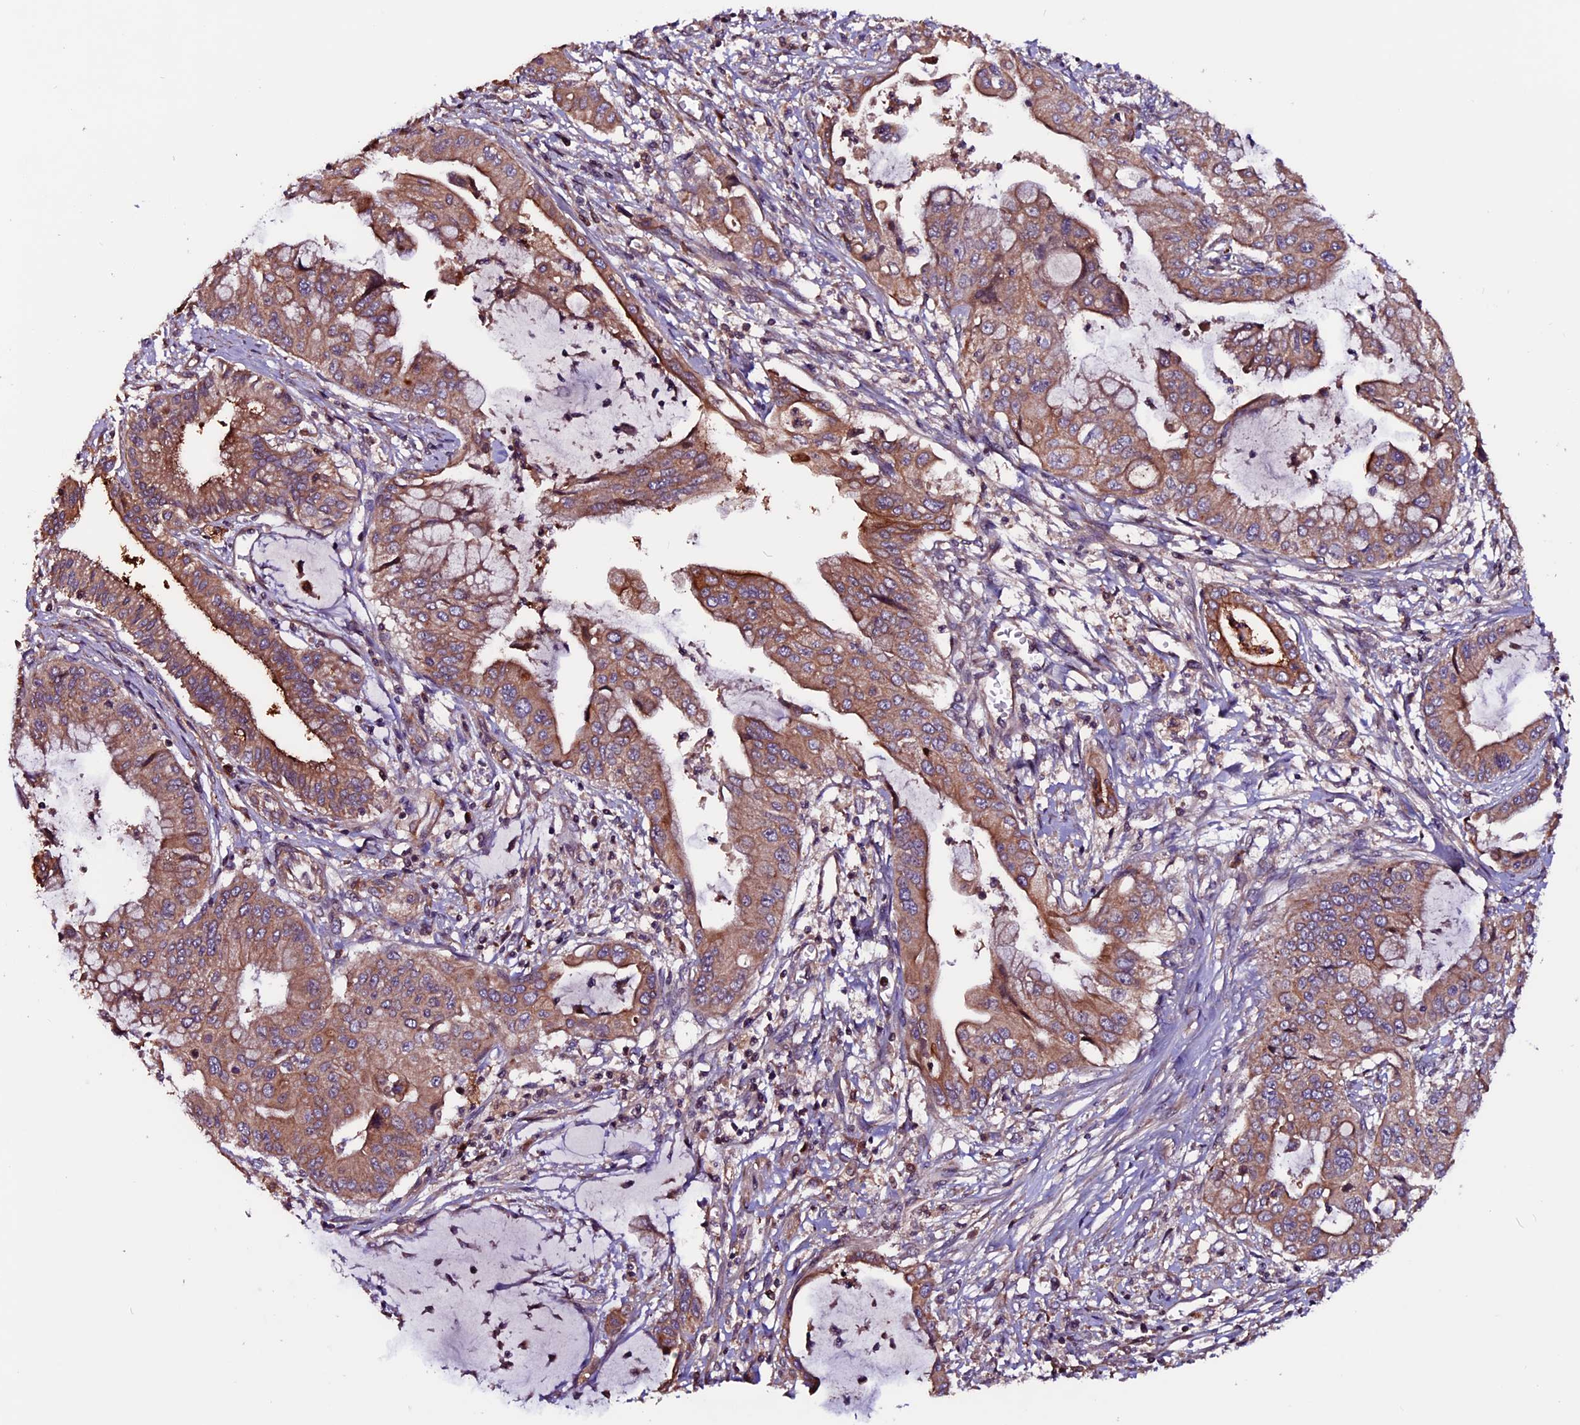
{"staining": {"intensity": "moderate", "quantity": ">75%", "location": "cytoplasmic/membranous"}, "tissue": "pancreatic cancer", "cell_type": "Tumor cells", "image_type": "cancer", "snomed": [{"axis": "morphology", "description": "Adenocarcinoma, NOS"}, {"axis": "topography", "description": "Pancreas"}], "caption": "IHC of human pancreatic cancer (adenocarcinoma) displays medium levels of moderate cytoplasmic/membranous positivity in approximately >75% of tumor cells.", "gene": "ZNF598", "patient": {"sex": "male", "age": 46}}